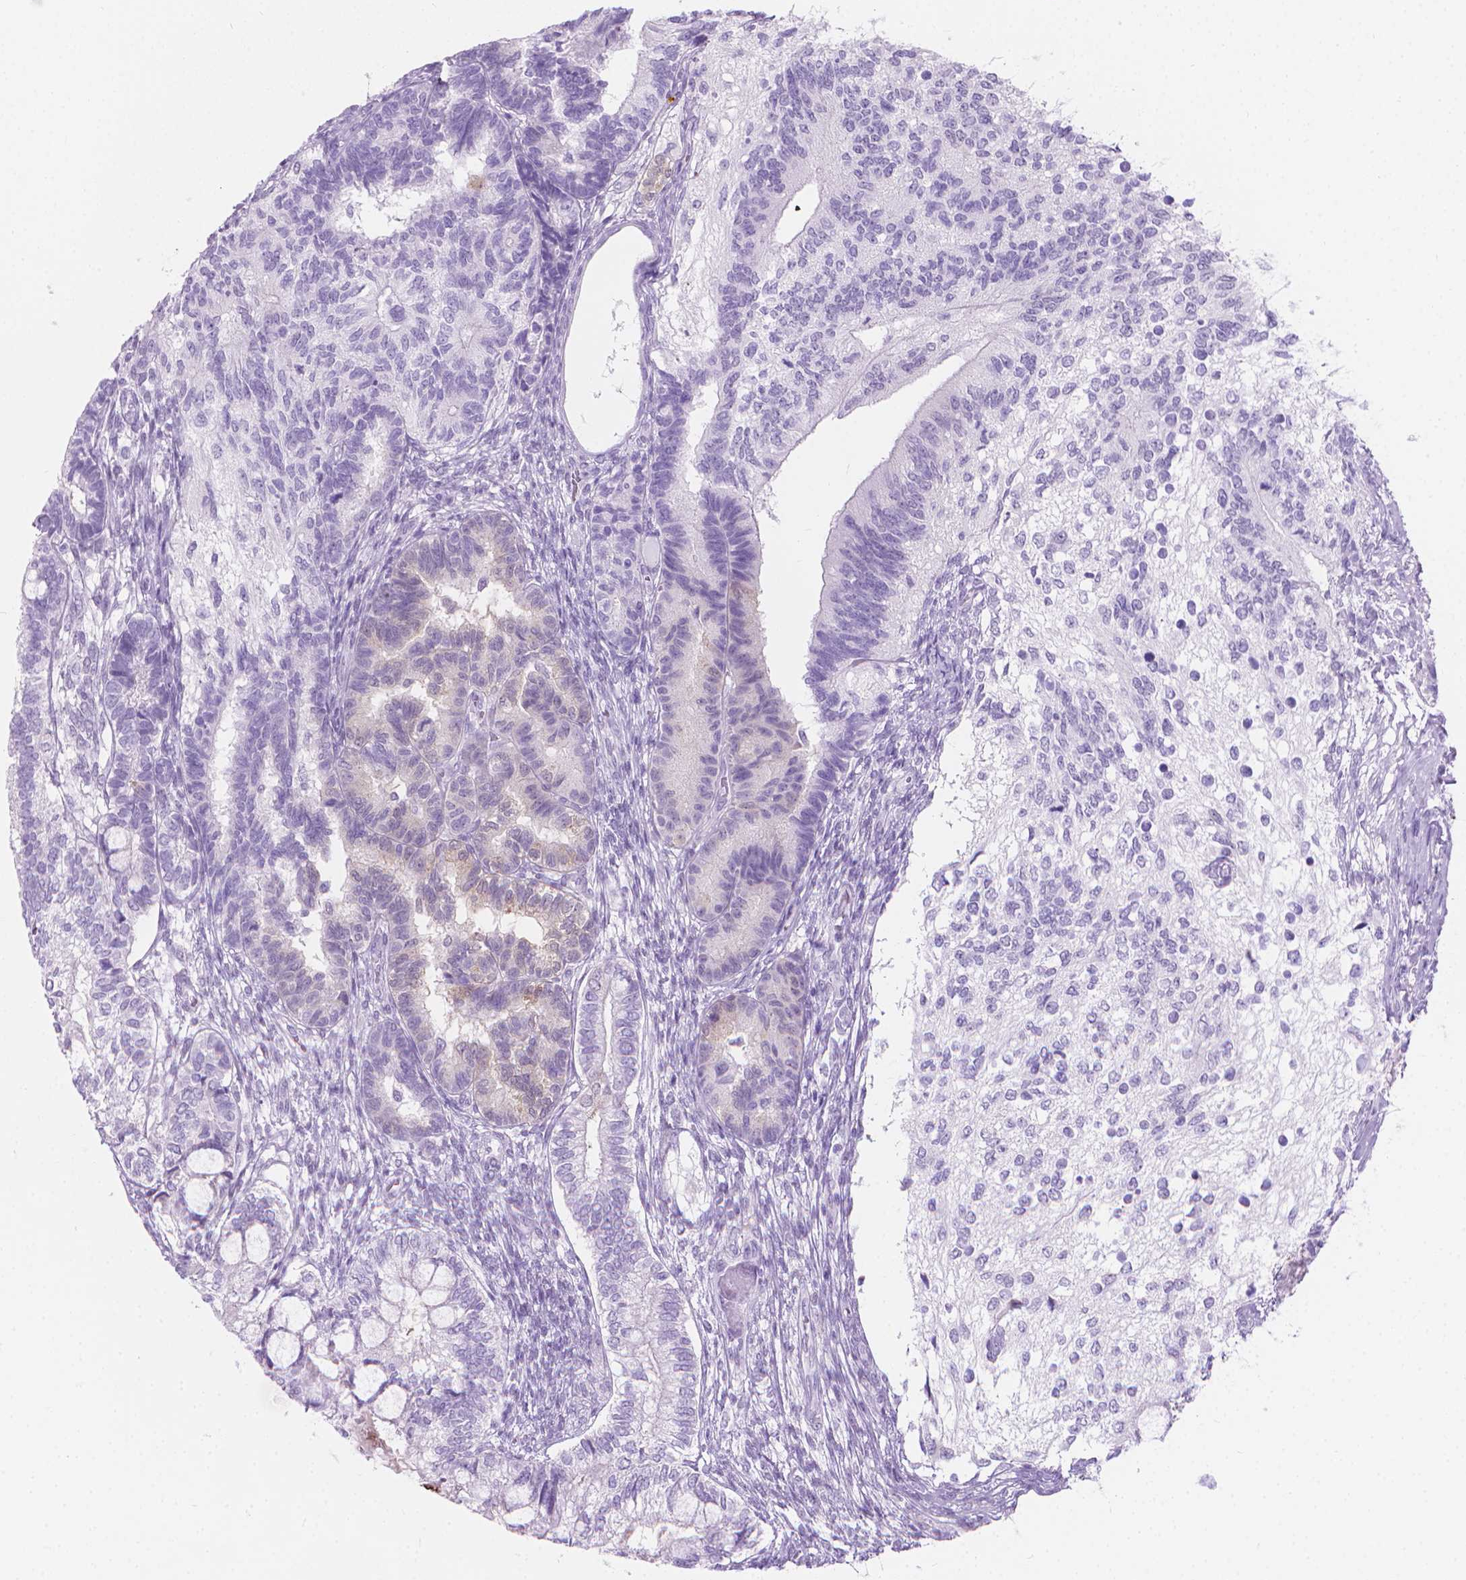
{"staining": {"intensity": "negative", "quantity": "none", "location": "none"}, "tissue": "testis cancer", "cell_type": "Tumor cells", "image_type": "cancer", "snomed": [{"axis": "morphology", "description": "Seminoma, NOS"}, {"axis": "morphology", "description": "Carcinoma, Embryonal, NOS"}, {"axis": "topography", "description": "Testis"}], "caption": "The image displays no significant staining in tumor cells of embryonal carcinoma (testis).", "gene": "CFAP52", "patient": {"sex": "male", "age": 41}}